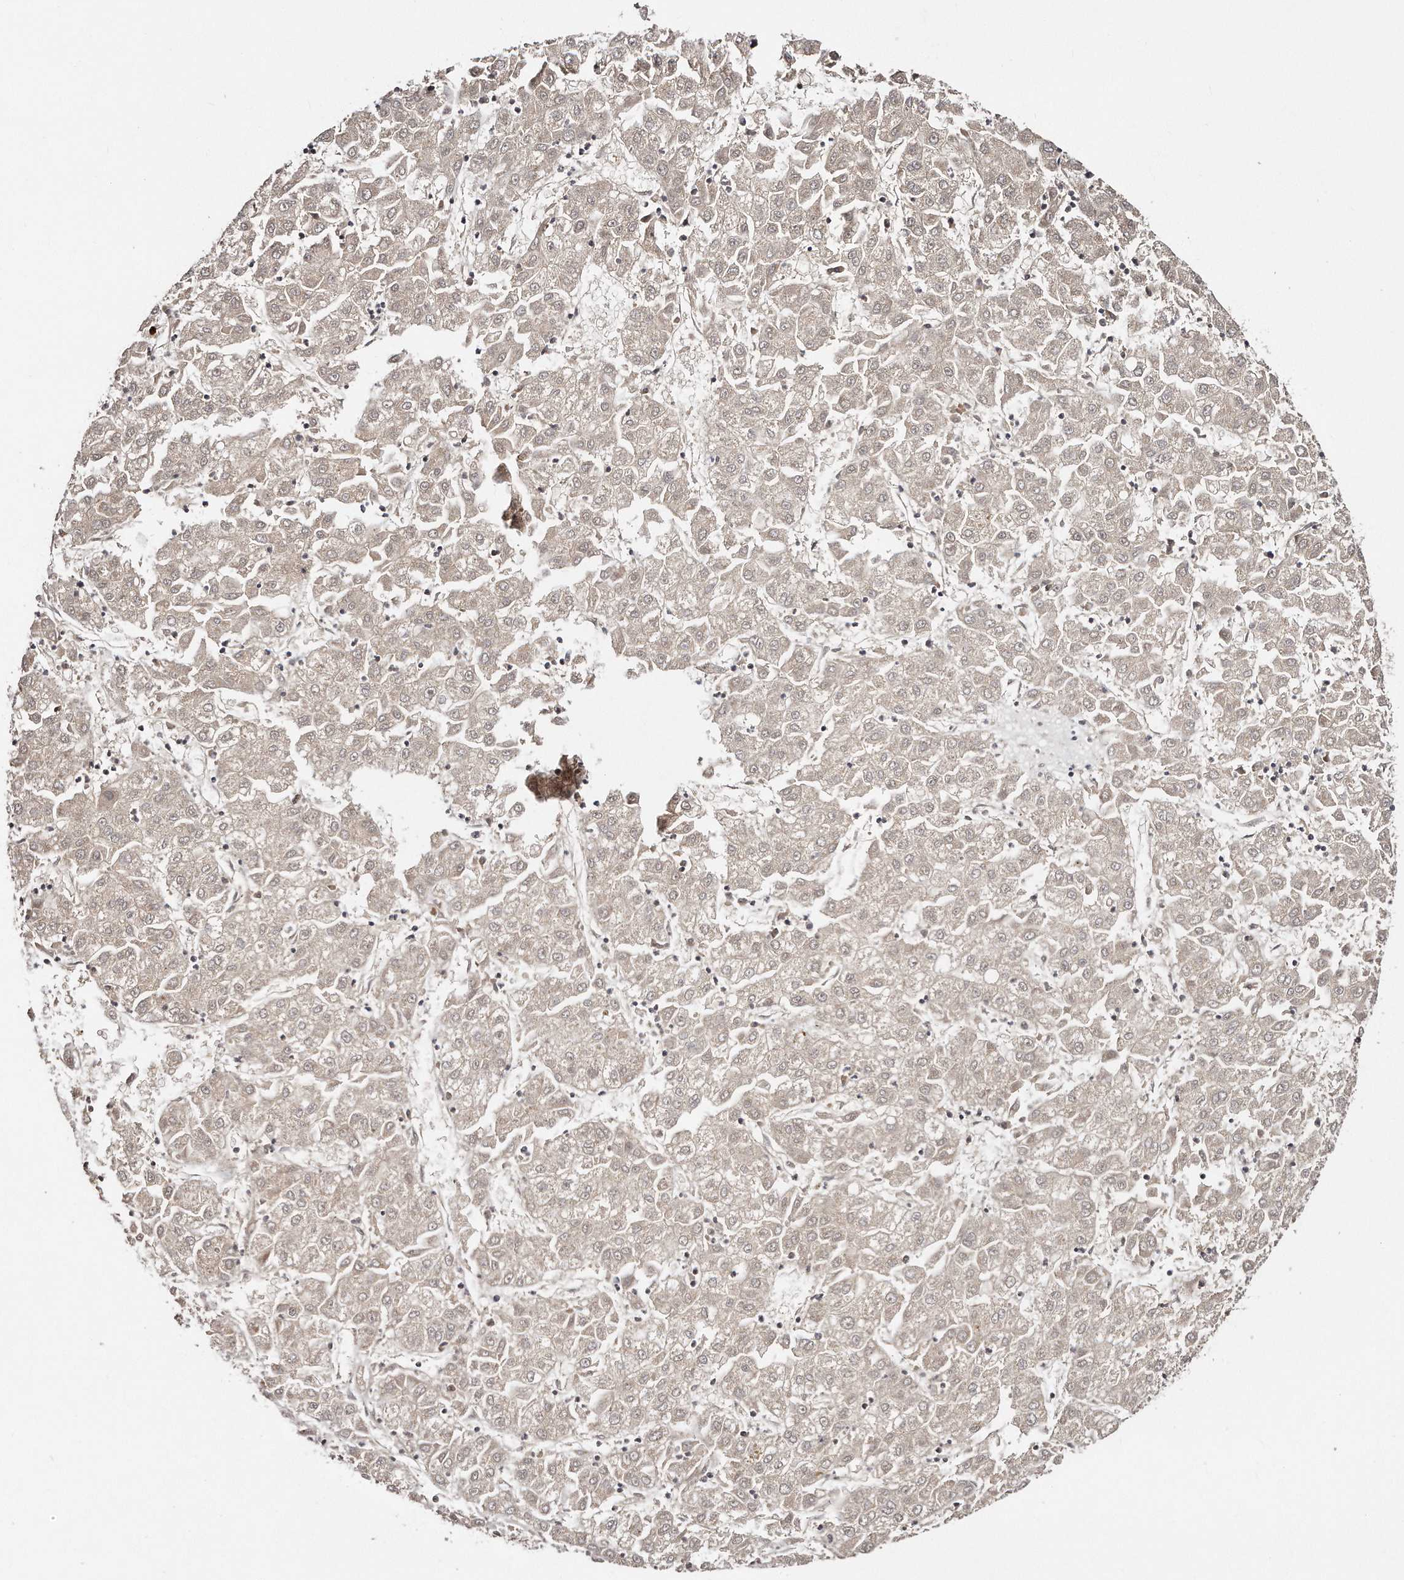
{"staining": {"intensity": "negative", "quantity": "none", "location": "none"}, "tissue": "liver cancer", "cell_type": "Tumor cells", "image_type": "cancer", "snomed": [{"axis": "morphology", "description": "Carcinoma, Hepatocellular, NOS"}, {"axis": "topography", "description": "Liver"}], "caption": "Tumor cells show no significant positivity in liver cancer (hepatocellular carcinoma).", "gene": "SOX4", "patient": {"sex": "male", "age": 72}}